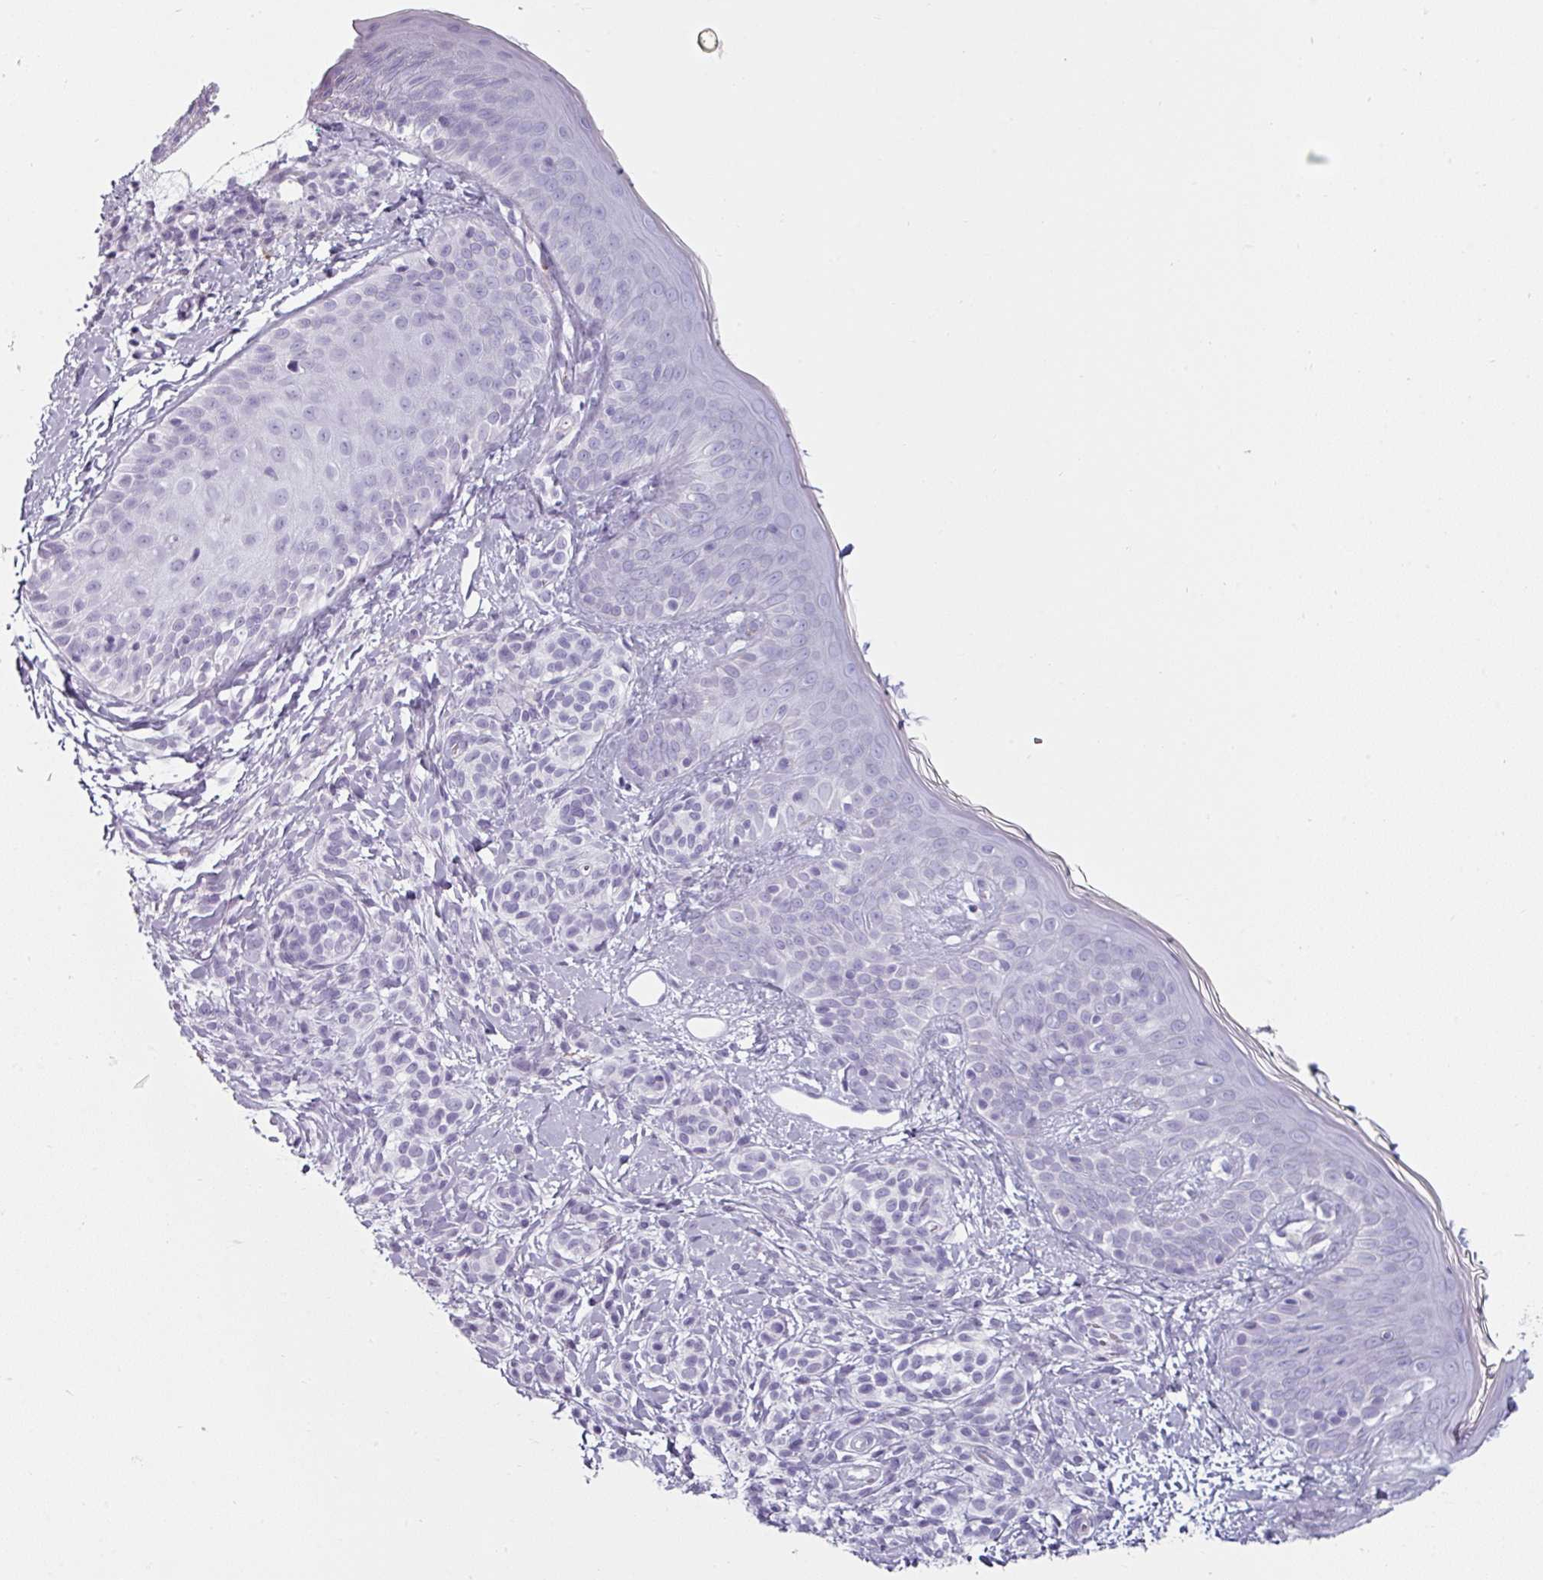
{"staining": {"intensity": "negative", "quantity": "none", "location": "none"}, "tissue": "skin", "cell_type": "Fibroblasts", "image_type": "normal", "snomed": [{"axis": "morphology", "description": "Normal tissue, NOS"}, {"axis": "topography", "description": "Skin"}], "caption": "DAB immunohistochemical staining of unremarkable skin displays no significant expression in fibroblasts. The staining is performed using DAB brown chromogen with nuclei counter-stained in using hematoxylin.", "gene": "CLCA1", "patient": {"sex": "male", "age": 16}}